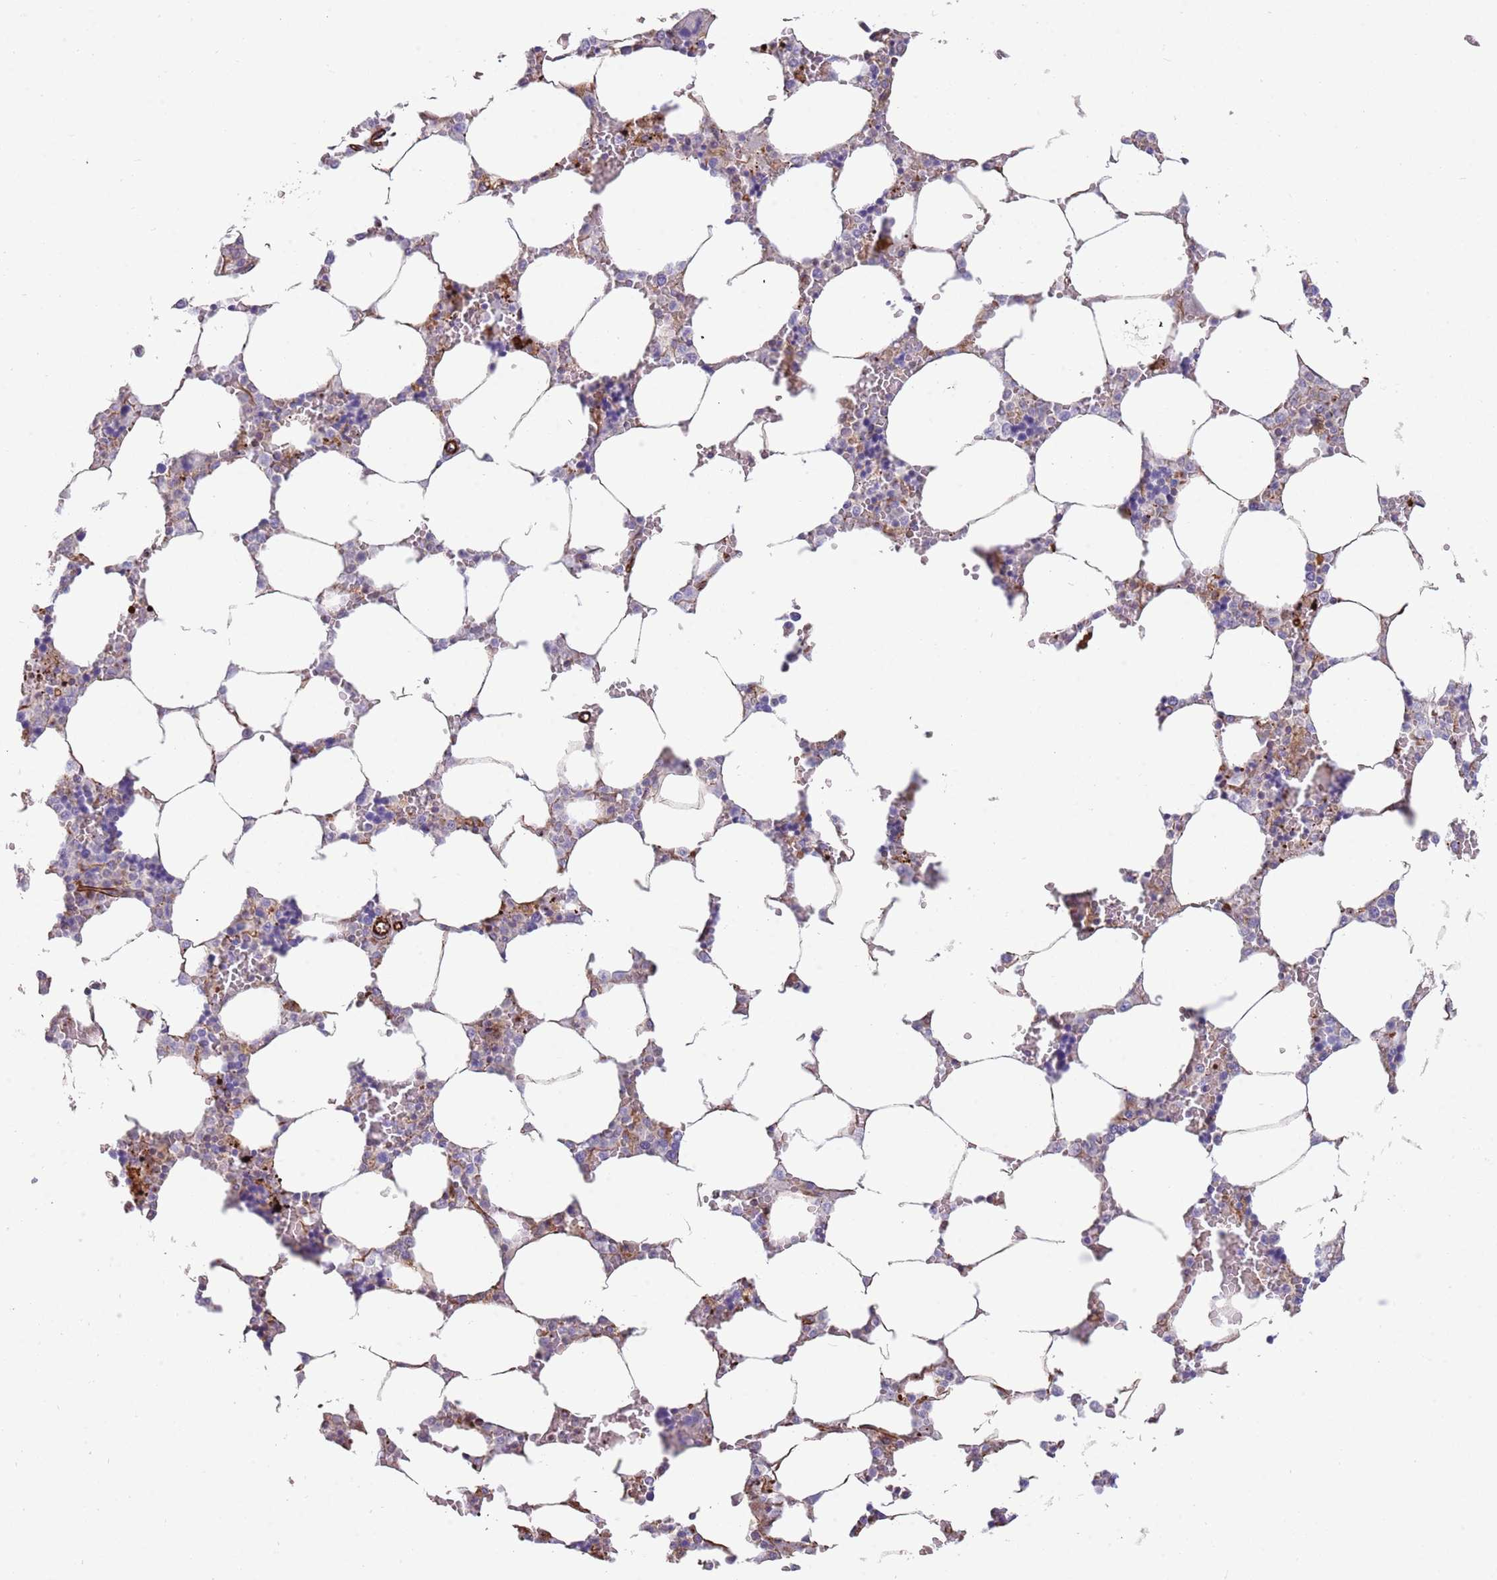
{"staining": {"intensity": "strong", "quantity": "<25%", "location": "cytoplasmic/membranous"}, "tissue": "bone marrow", "cell_type": "Hematopoietic cells", "image_type": "normal", "snomed": [{"axis": "morphology", "description": "Normal tissue, NOS"}, {"axis": "topography", "description": "Bone marrow"}], "caption": "A photomicrograph of human bone marrow stained for a protein reveals strong cytoplasmic/membranous brown staining in hematopoietic cells. The protein is shown in brown color, while the nuclei are stained blue.", "gene": "MOGAT1", "patient": {"sex": "male", "age": 64}}